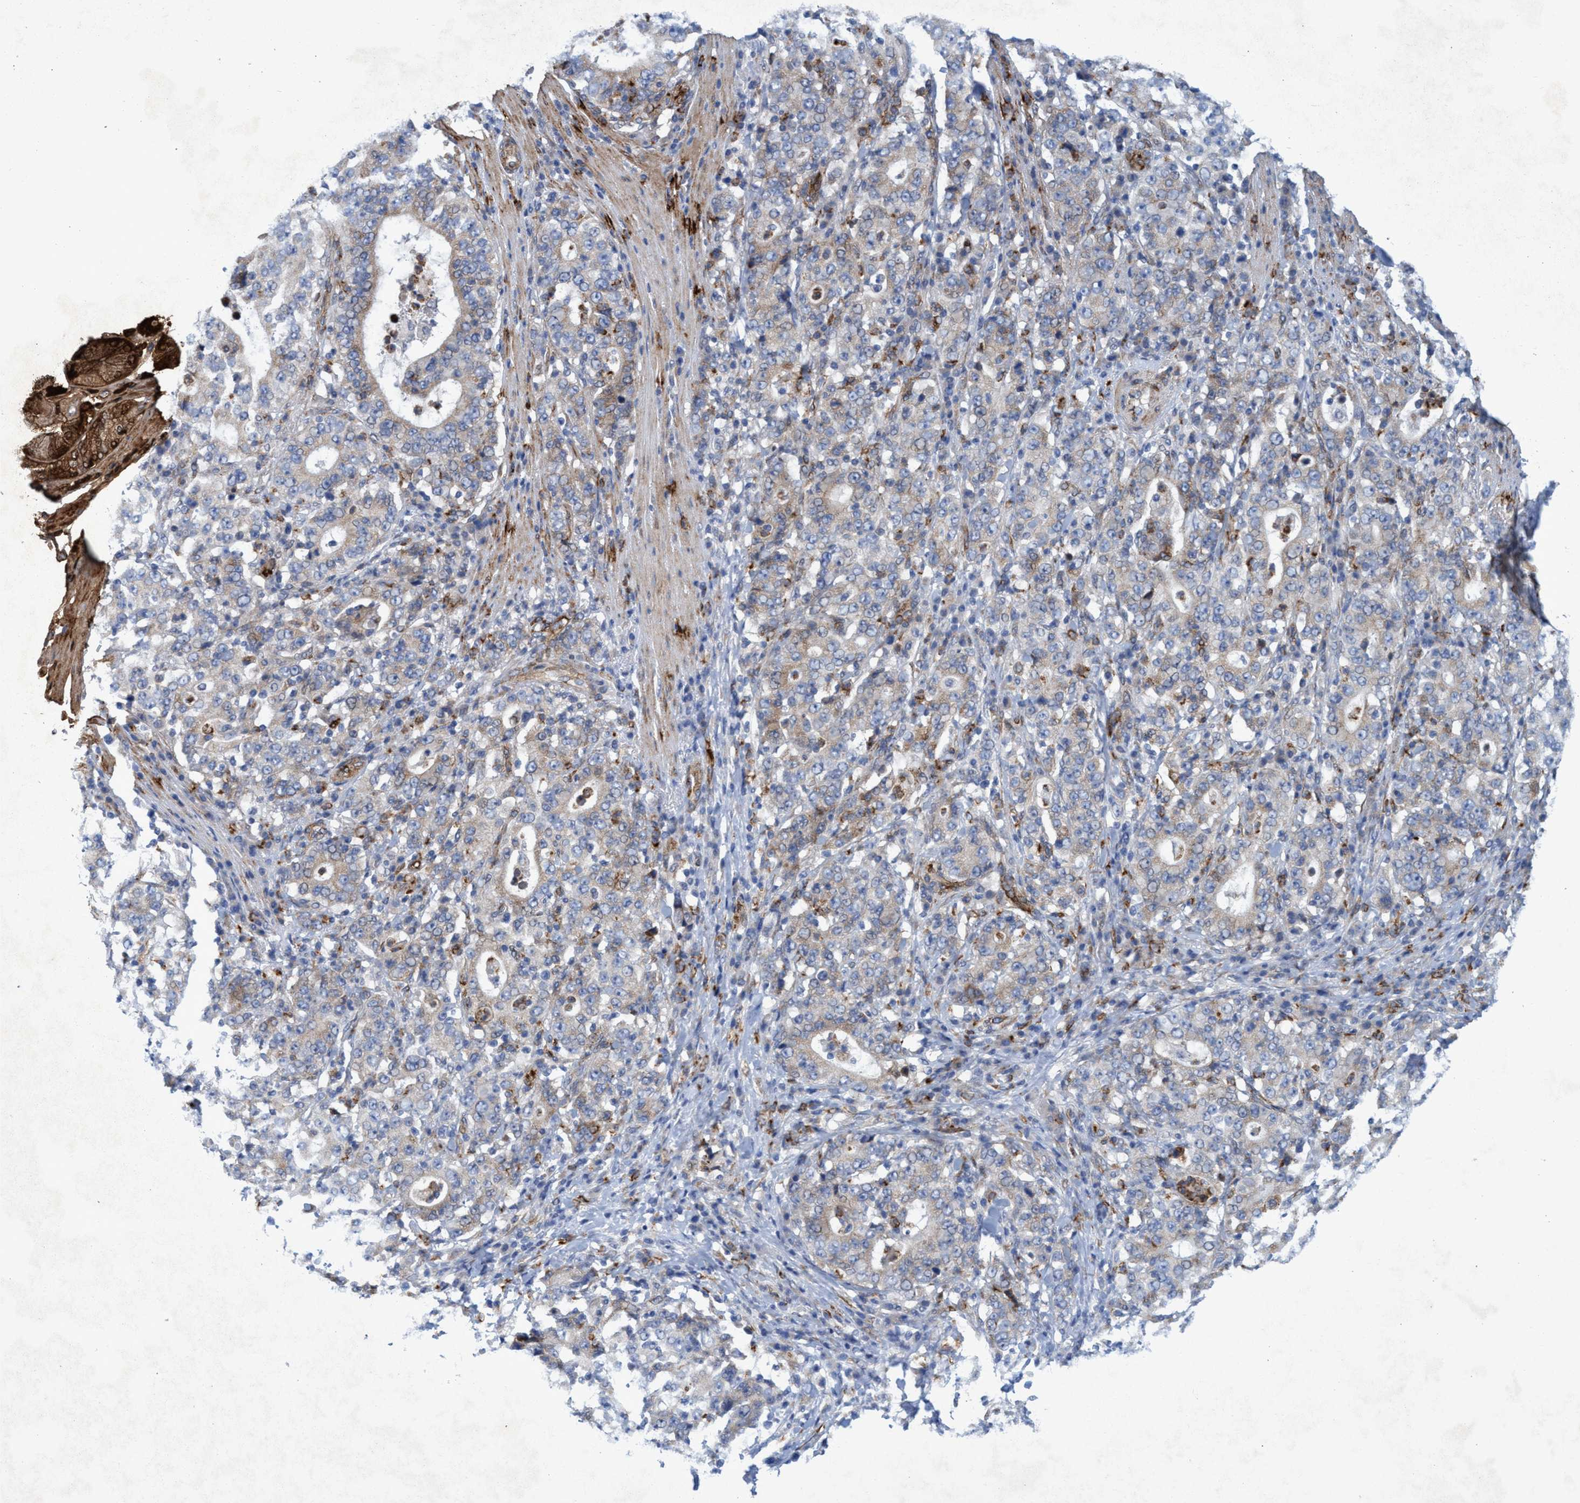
{"staining": {"intensity": "moderate", "quantity": "25%-75%", "location": "cytoplasmic/membranous"}, "tissue": "stomach cancer", "cell_type": "Tumor cells", "image_type": "cancer", "snomed": [{"axis": "morphology", "description": "Normal tissue, NOS"}, {"axis": "morphology", "description": "Adenocarcinoma, NOS"}, {"axis": "topography", "description": "Stomach, upper"}, {"axis": "topography", "description": "Stomach"}], "caption": "Human adenocarcinoma (stomach) stained with a protein marker demonstrates moderate staining in tumor cells.", "gene": "SLC43A2", "patient": {"sex": "male", "age": 59}}